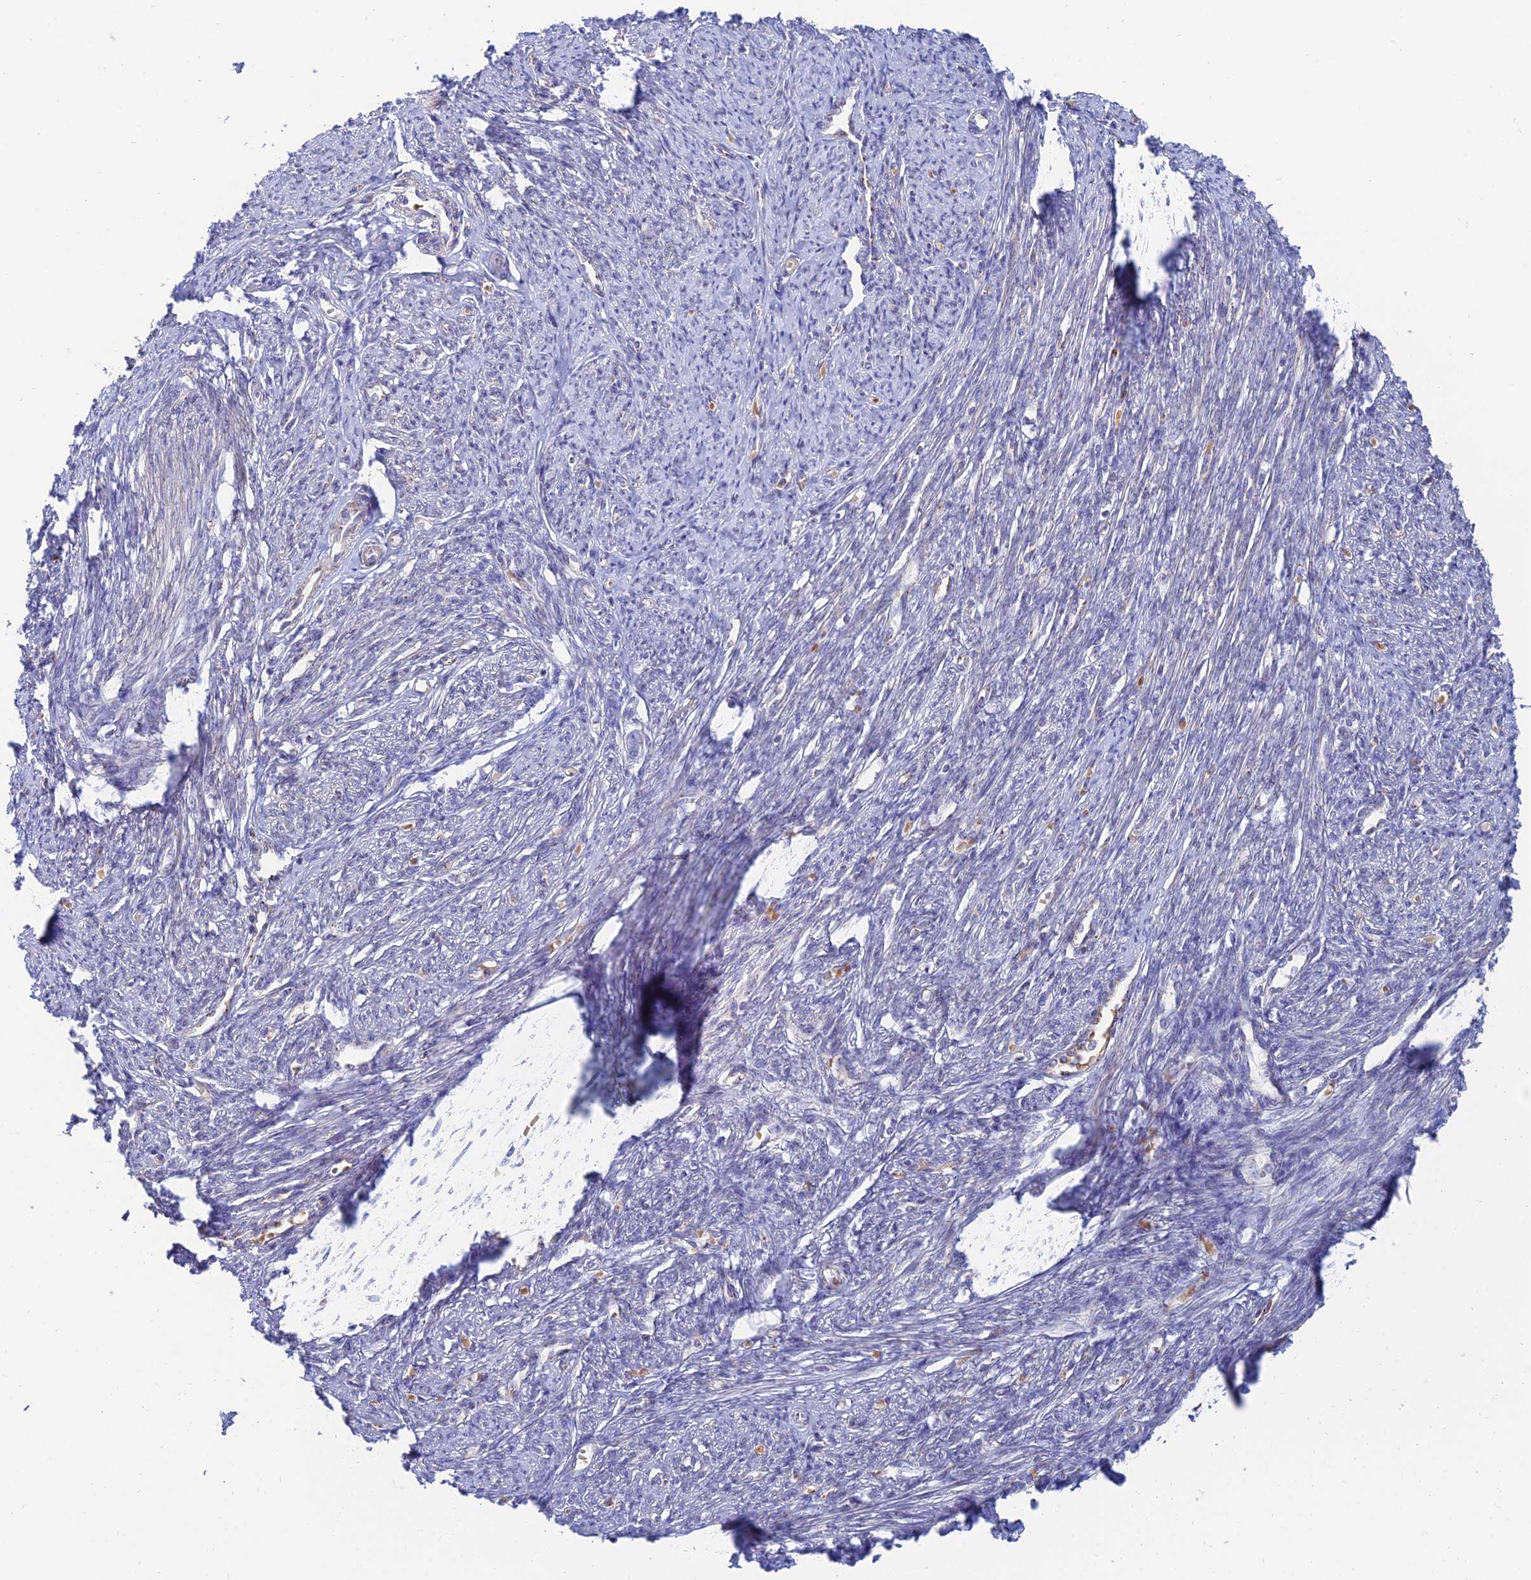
{"staining": {"intensity": "weak", "quantity": "25%-75%", "location": "cytoplasmic/membranous"}, "tissue": "smooth muscle", "cell_type": "Smooth muscle cells", "image_type": "normal", "snomed": [{"axis": "morphology", "description": "Normal tissue, NOS"}, {"axis": "topography", "description": "Smooth muscle"}, {"axis": "topography", "description": "Uterus"}], "caption": "Approximately 25%-75% of smooth muscle cells in benign human smooth muscle display weak cytoplasmic/membranous protein expression as visualized by brown immunohistochemical staining.", "gene": "ENSG00000267561", "patient": {"sex": "female", "age": 59}}